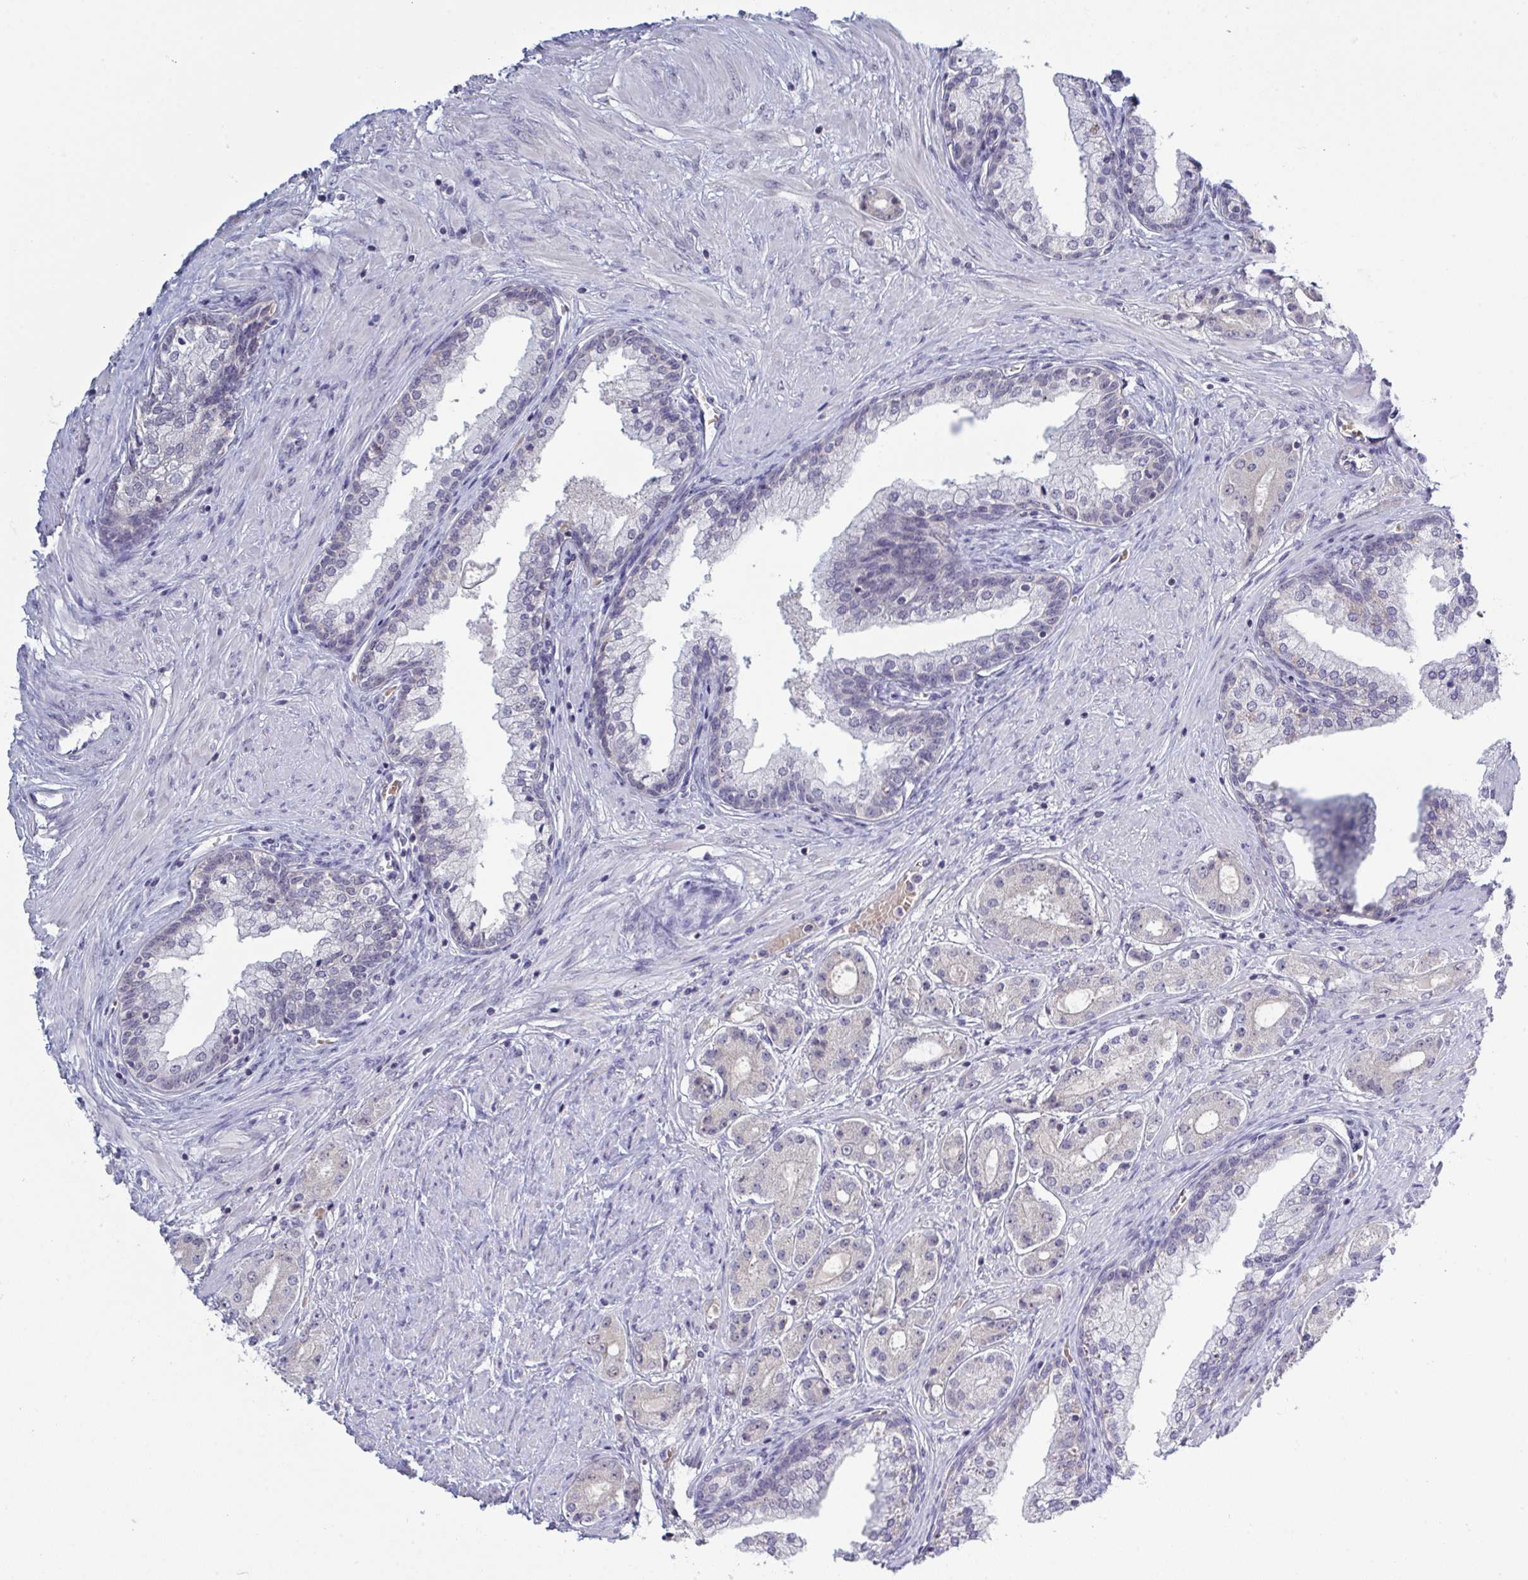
{"staining": {"intensity": "negative", "quantity": "none", "location": "none"}, "tissue": "prostate cancer", "cell_type": "Tumor cells", "image_type": "cancer", "snomed": [{"axis": "morphology", "description": "Adenocarcinoma, High grade"}, {"axis": "topography", "description": "Prostate"}], "caption": "An IHC micrograph of prostate high-grade adenocarcinoma is shown. There is no staining in tumor cells of prostate high-grade adenocarcinoma.", "gene": "ZNF784", "patient": {"sex": "male", "age": 67}}